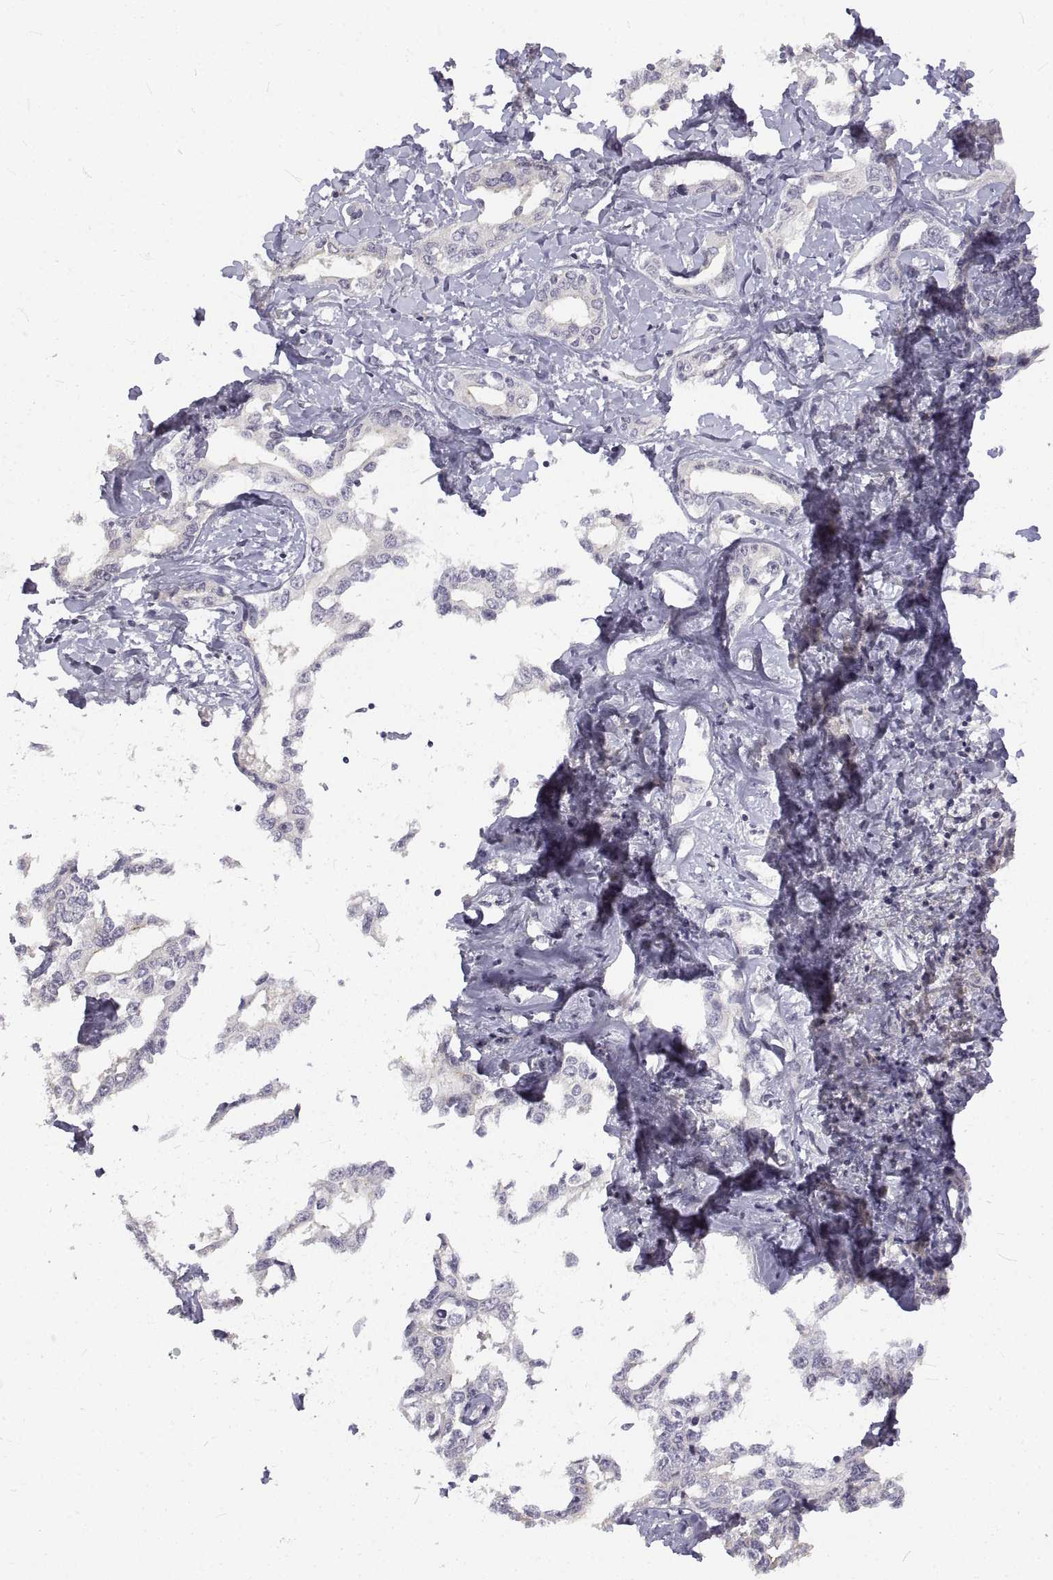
{"staining": {"intensity": "negative", "quantity": "none", "location": "none"}, "tissue": "liver cancer", "cell_type": "Tumor cells", "image_type": "cancer", "snomed": [{"axis": "morphology", "description": "Cholangiocarcinoma"}, {"axis": "topography", "description": "Liver"}], "caption": "This is an immunohistochemistry (IHC) histopathology image of human cholangiocarcinoma (liver). There is no staining in tumor cells.", "gene": "ANO2", "patient": {"sex": "male", "age": 59}}